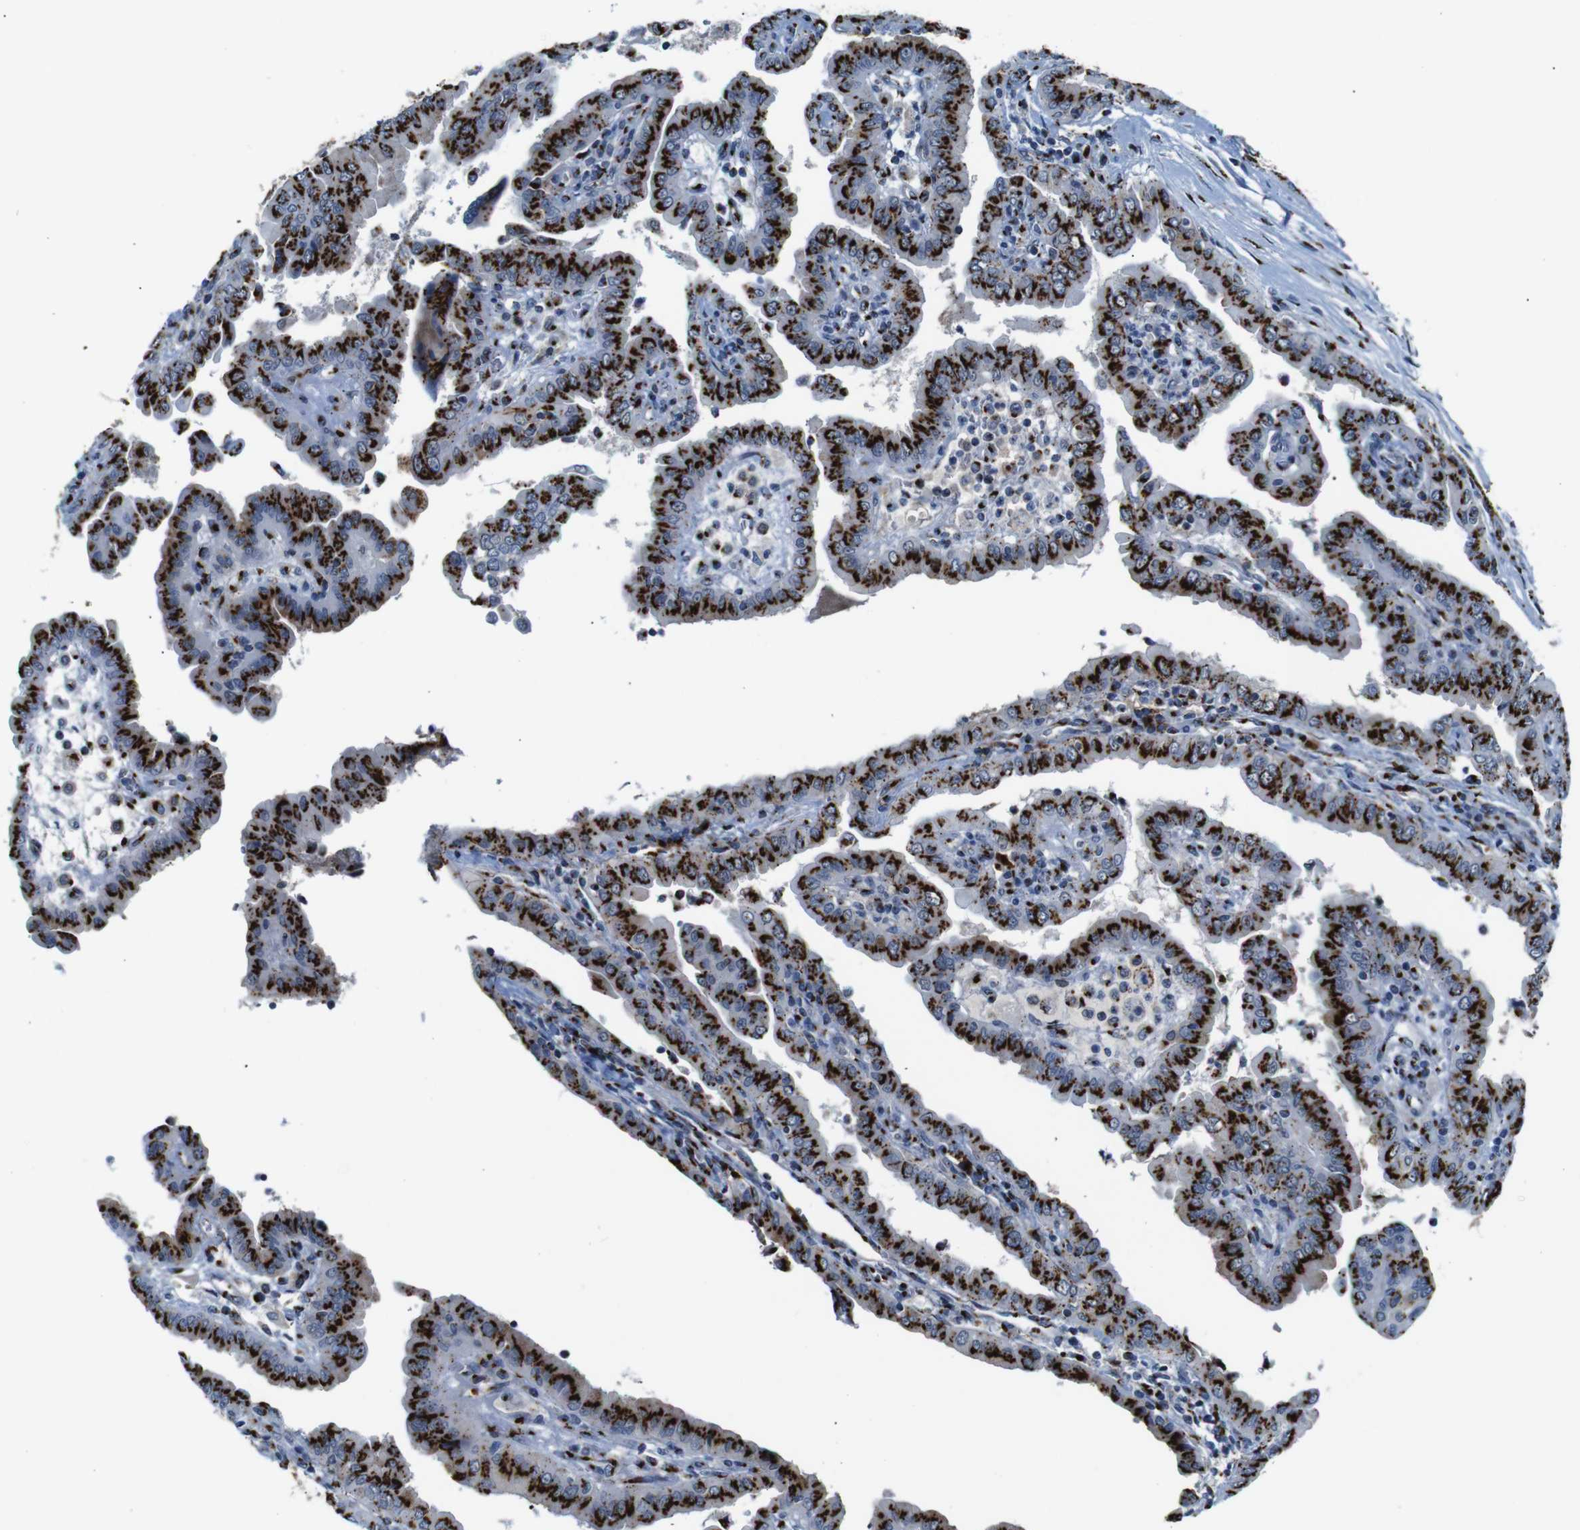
{"staining": {"intensity": "strong", "quantity": ">75%", "location": "cytoplasmic/membranous"}, "tissue": "thyroid cancer", "cell_type": "Tumor cells", "image_type": "cancer", "snomed": [{"axis": "morphology", "description": "Papillary adenocarcinoma, NOS"}, {"axis": "topography", "description": "Thyroid gland"}], "caption": "An immunohistochemistry (IHC) micrograph of neoplastic tissue is shown. Protein staining in brown labels strong cytoplasmic/membranous positivity in thyroid cancer (papillary adenocarcinoma) within tumor cells.", "gene": "TGOLN2", "patient": {"sex": "male", "age": 33}}